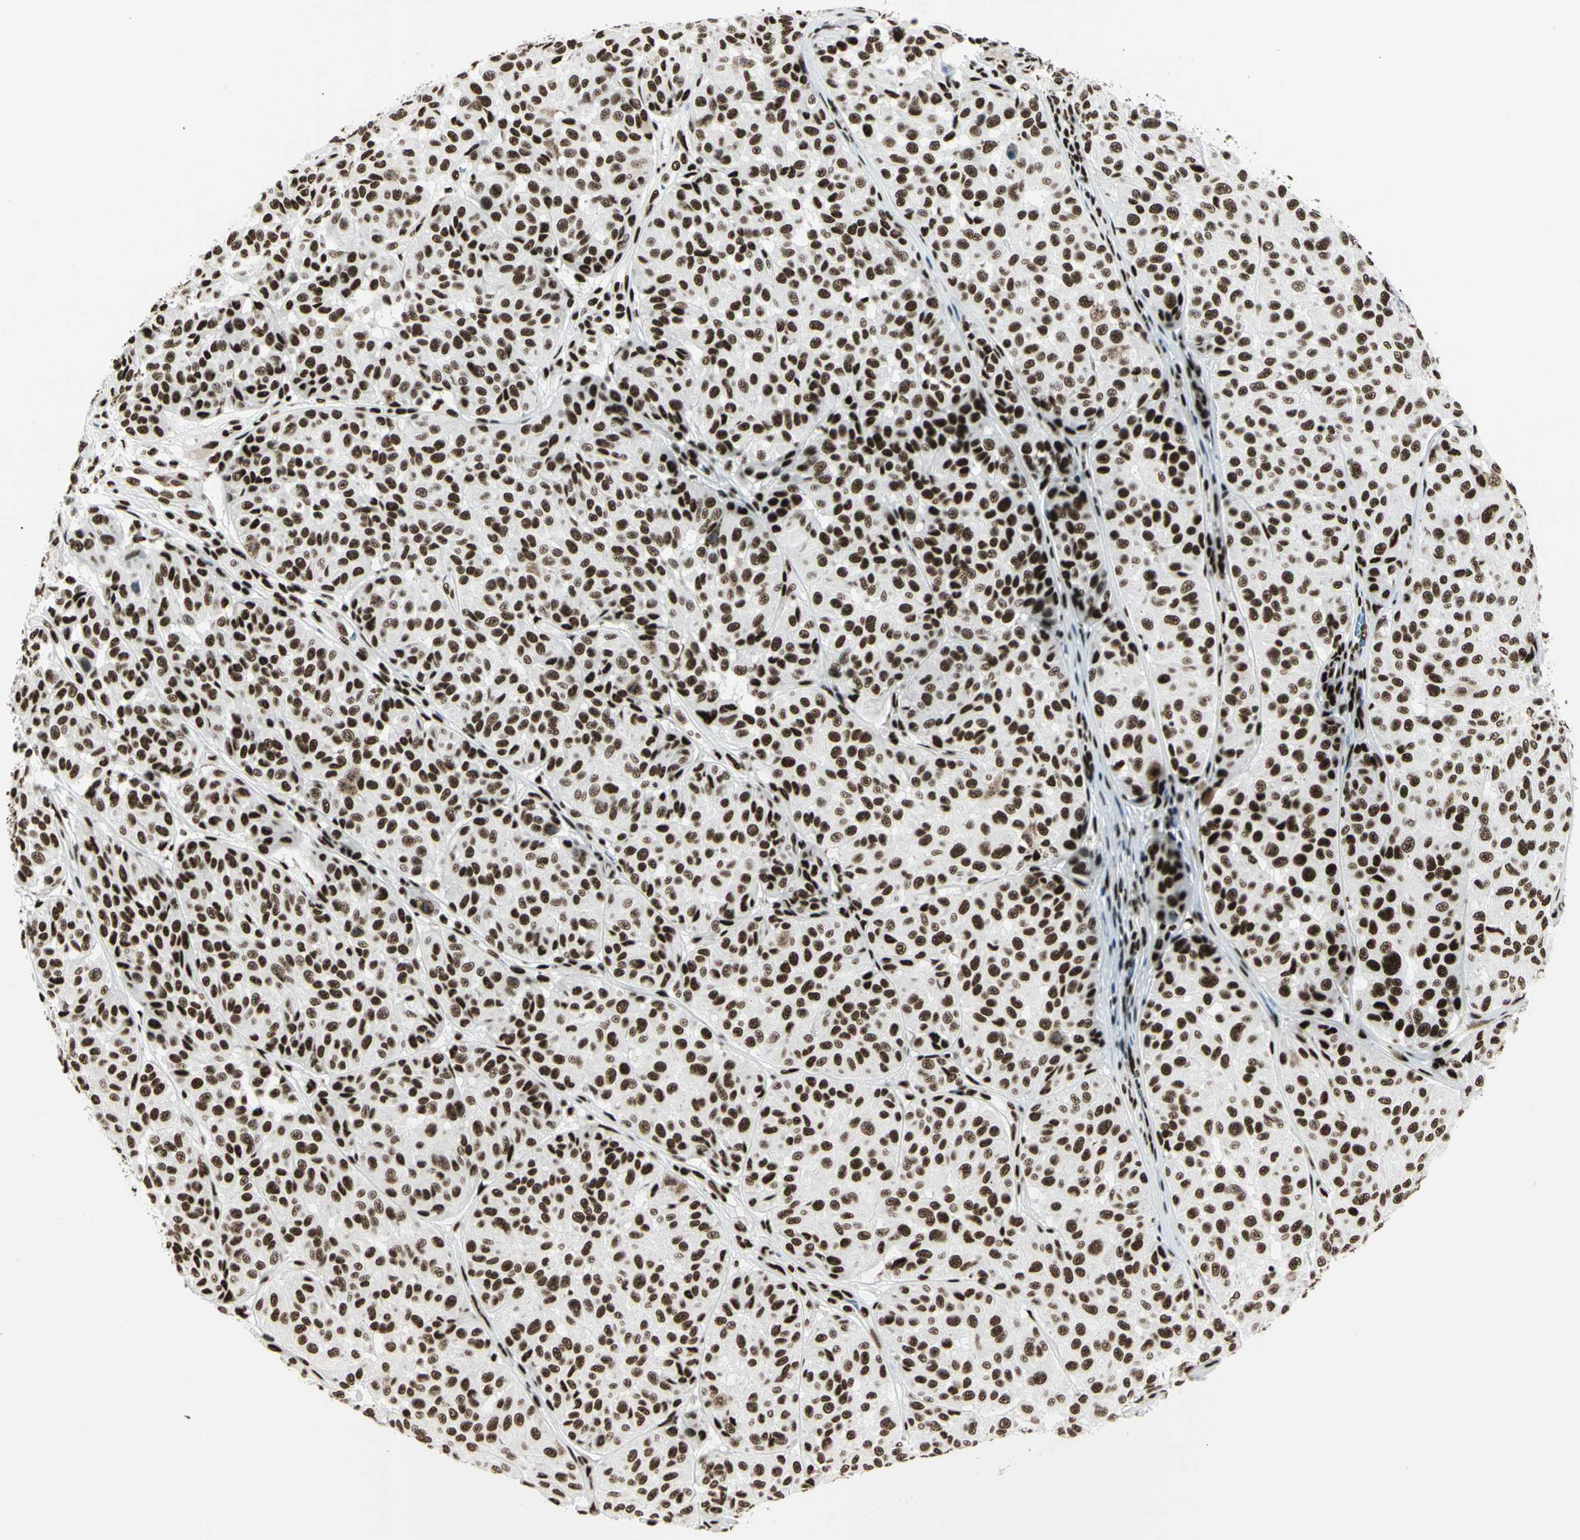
{"staining": {"intensity": "strong", "quantity": ">75%", "location": "nuclear"}, "tissue": "melanoma", "cell_type": "Tumor cells", "image_type": "cancer", "snomed": [{"axis": "morphology", "description": "Malignant melanoma, NOS"}, {"axis": "topography", "description": "Skin"}], "caption": "Malignant melanoma stained with IHC displays strong nuclear positivity in approximately >75% of tumor cells.", "gene": "CCAR1", "patient": {"sex": "female", "age": 46}}